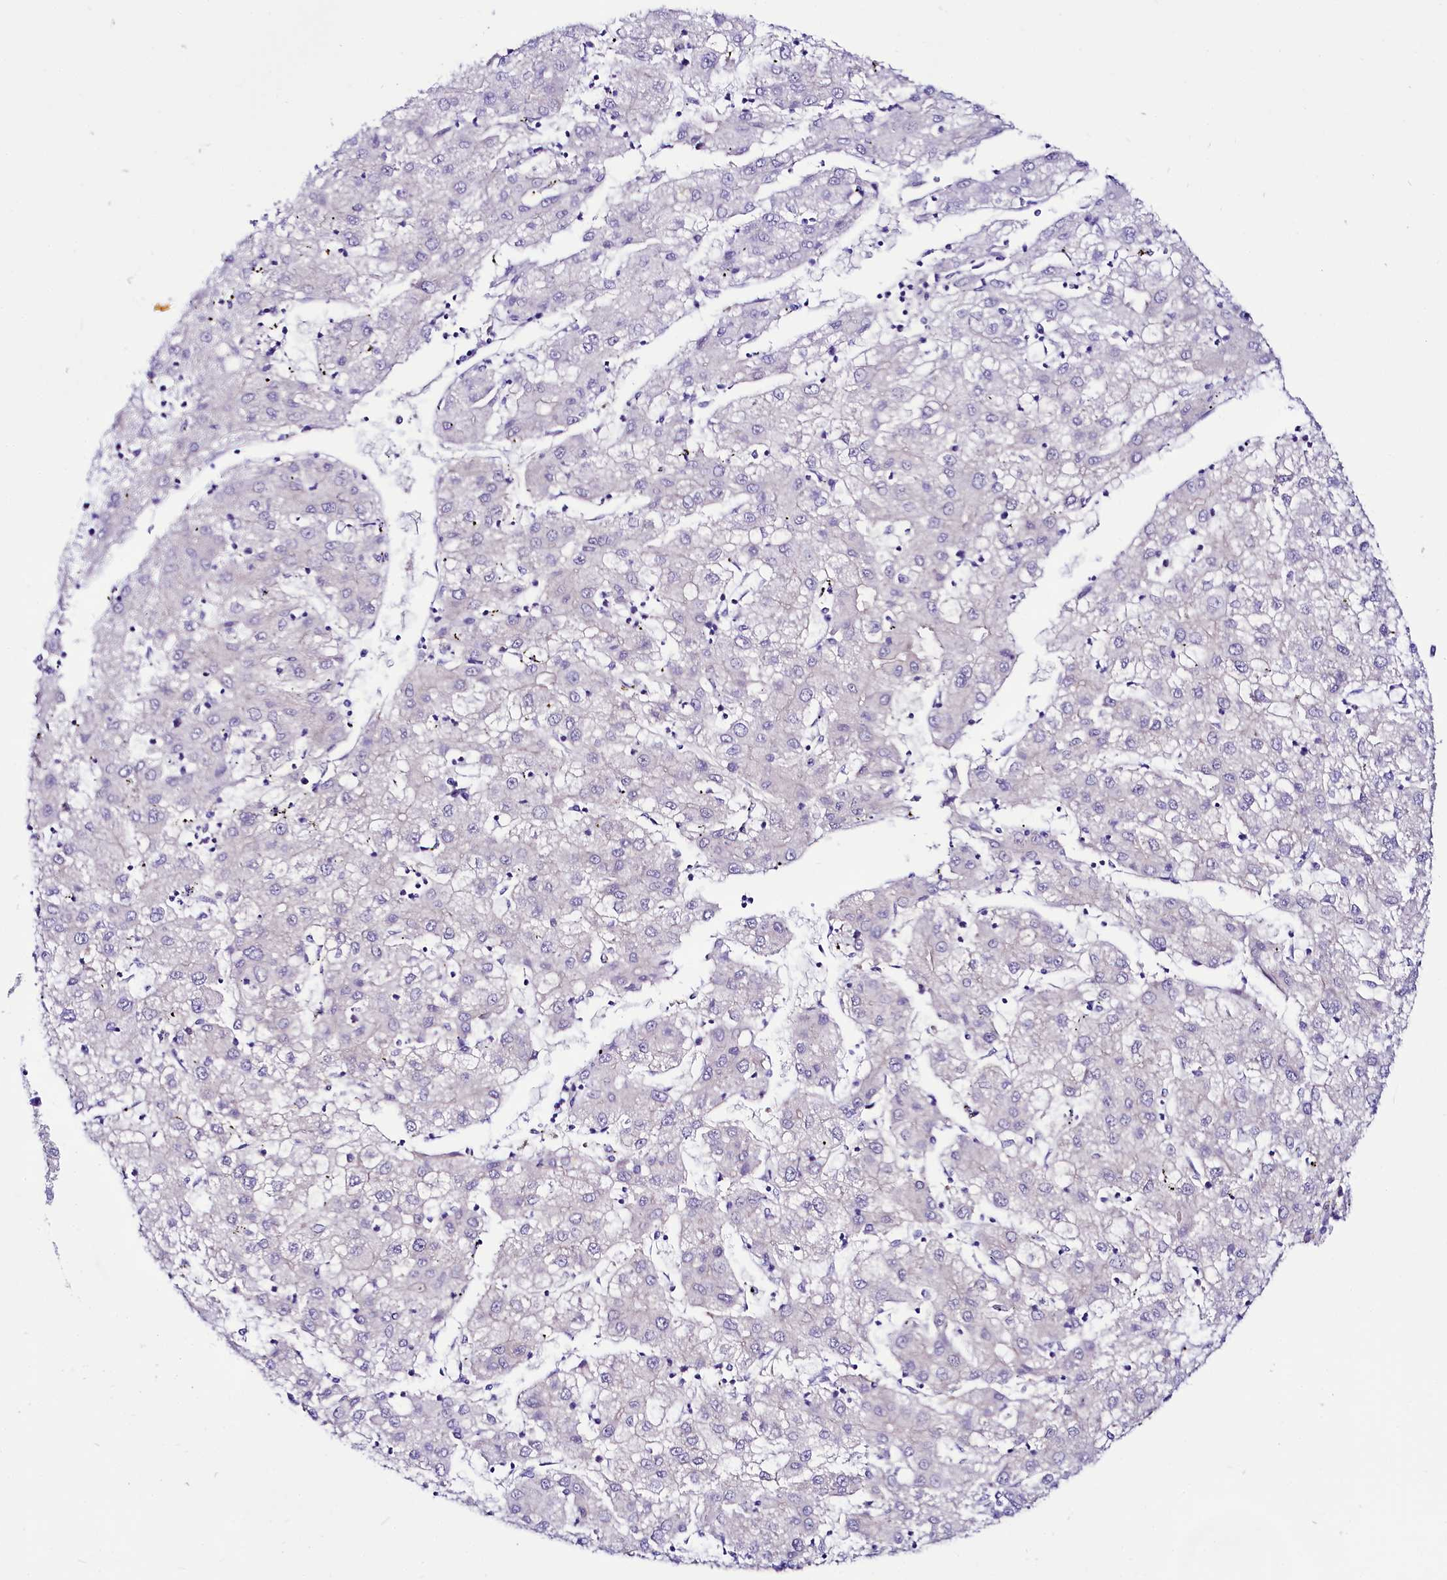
{"staining": {"intensity": "negative", "quantity": "none", "location": "none"}, "tissue": "liver cancer", "cell_type": "Tumor cells", "image_type": "cancer", "snomed": [{"axis": "morphology", "description": "Carcinoma, Hepatocellular, NOS"}, {"axis": "topography", "description": "Liver"}], "caption": "DAB (3,3'-diaminobenzidine) immunohistochemical staining of human hepatocellular carcinoma (liver) exhibits no significant staining in tumor cells. (Brightfield microscopy of DAB immunohistochemistry (IHC) at high magnification).", "gene": "ABHD5", "patient": {"sex": "male", "age": 72}}